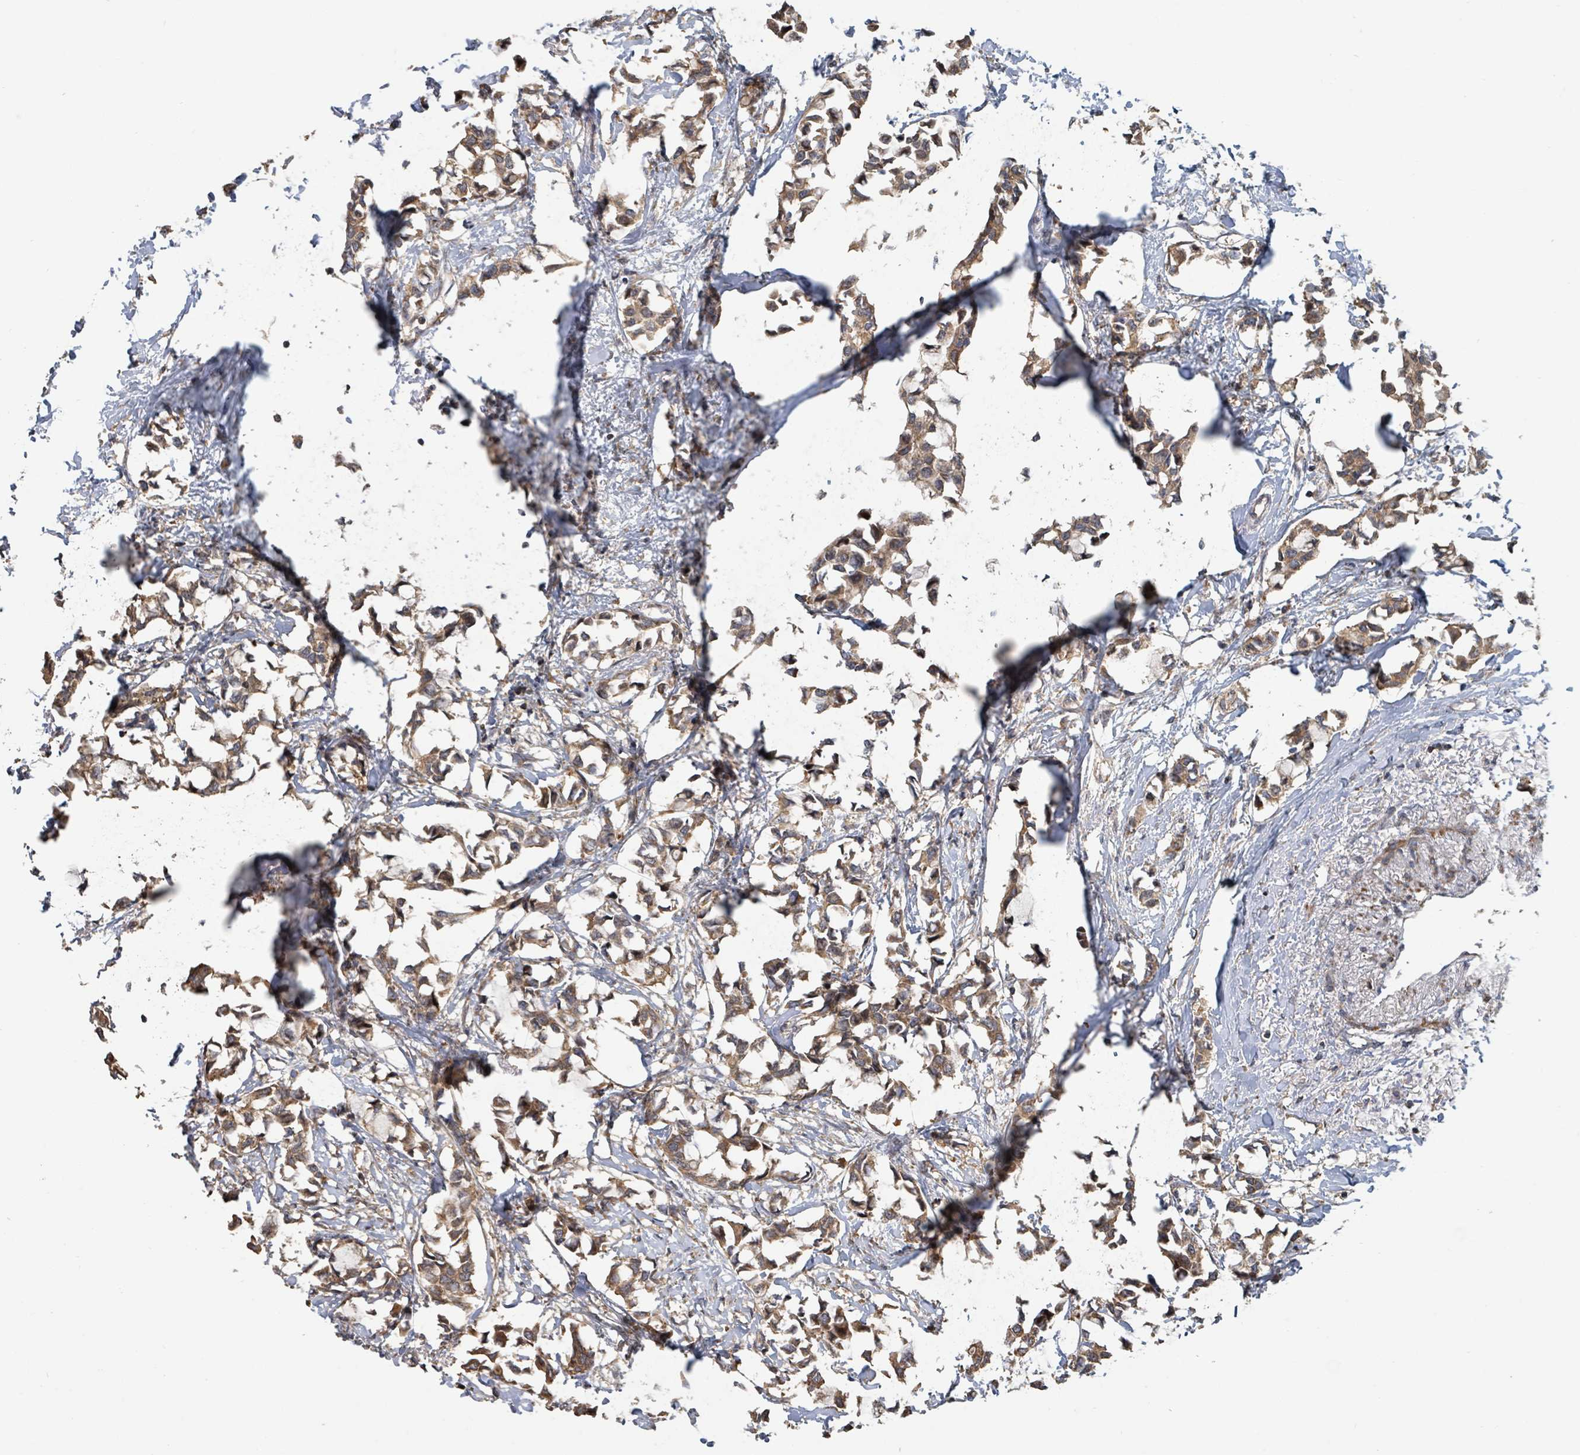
{"staining": {"intensity": "moderate", "quantity": ">75%", "location": "cytoplasmic/membranous"}, "tissue": "breast cancer", "cell_type": "Tumor cells", "image_type": "cancer", "snomed": [{"axis": "morphology", "description": "Duct carcinoma"}, {"axis": "topography", "description": "Breast"}], "caption": "A high-resolution micrograph shows immunohistochemistry (IHC) staining of breast cancer, which demonstrates moderate cytoplasmic/membranous expression in approximately >75% of tumor cells.", "gene": "DPM1", "patient": {"sex": "female", "age": 73}}